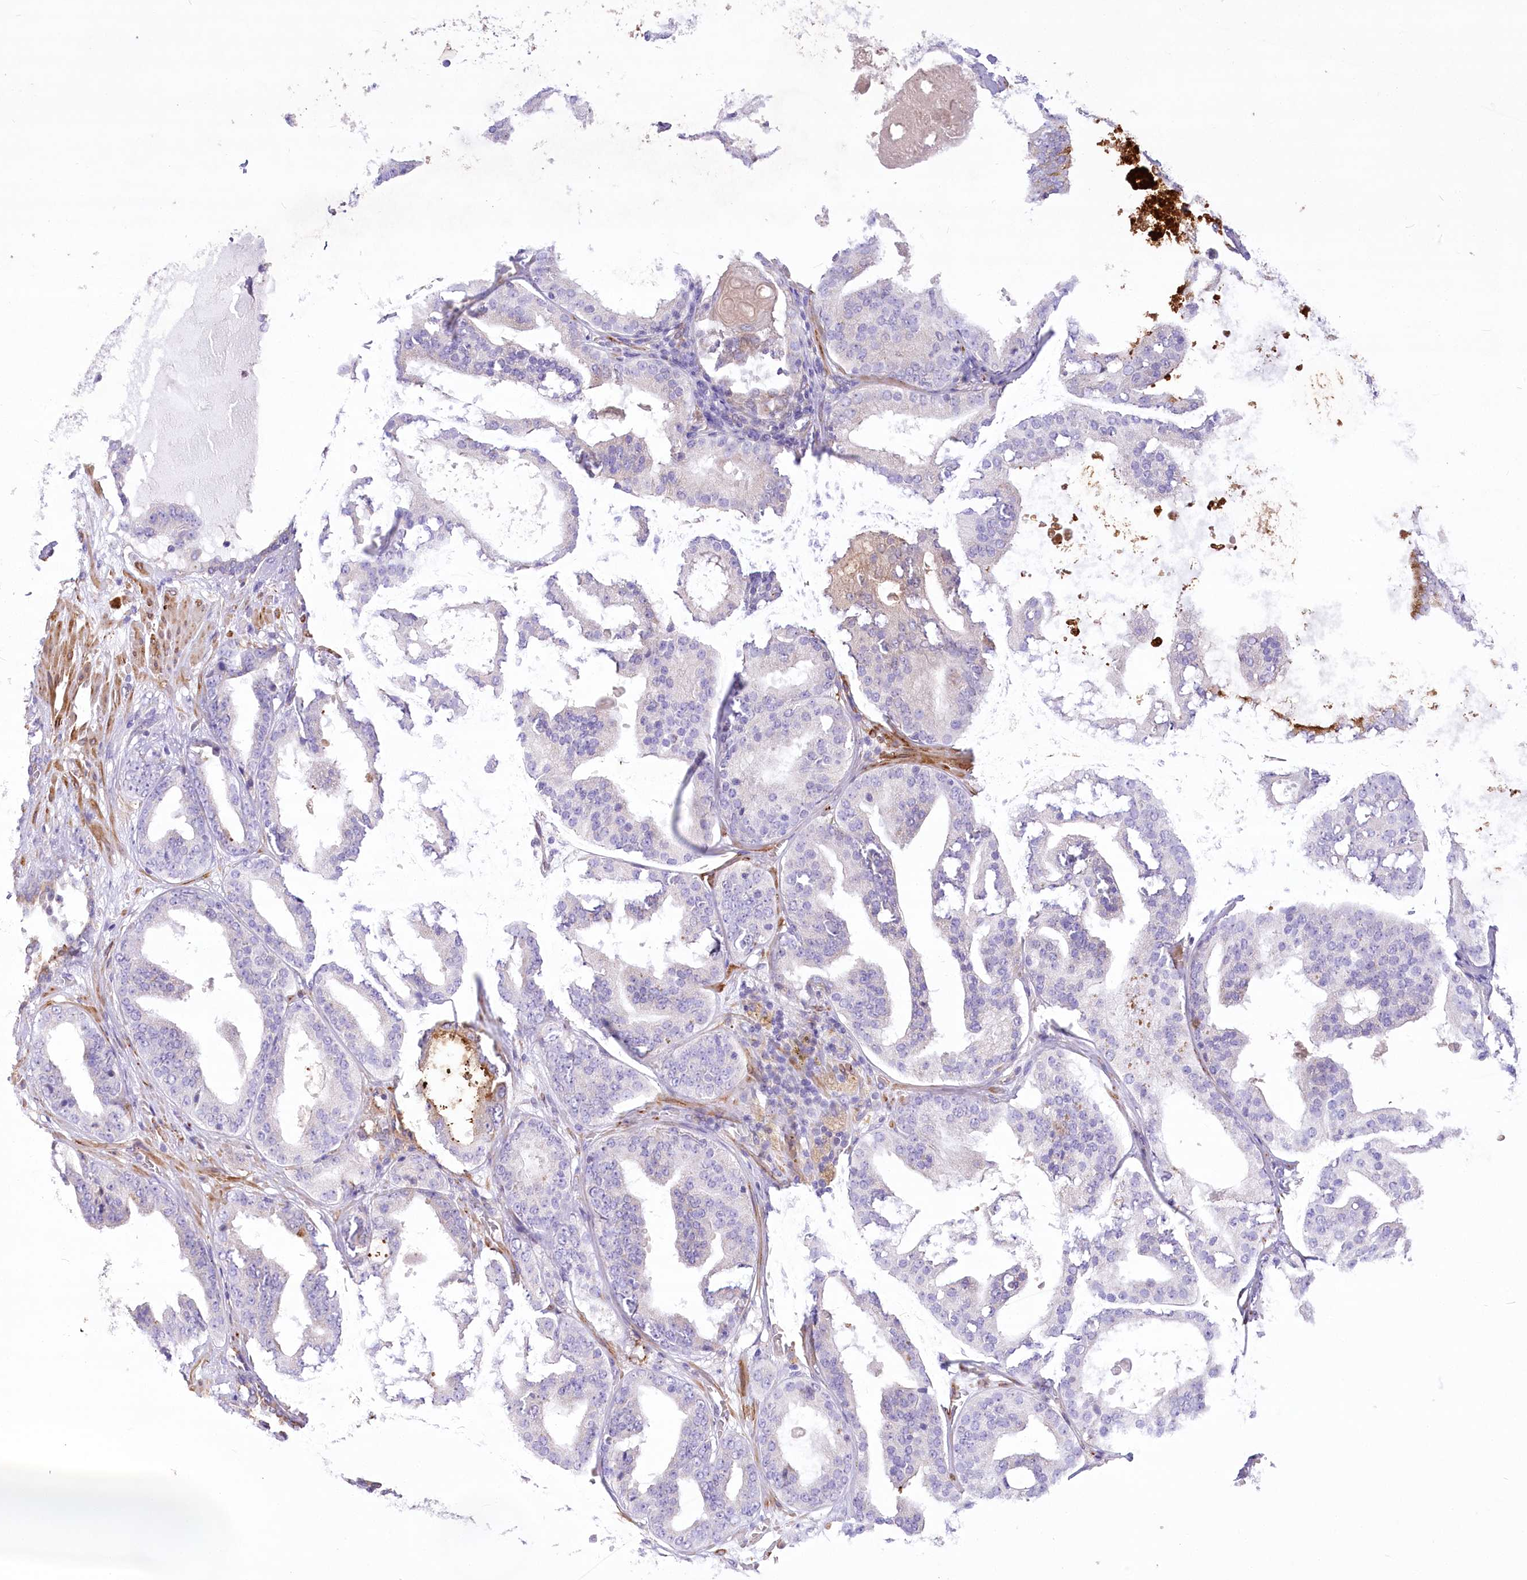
{"staining": {"intensity": "negative", "quantity": "none", "location": "none"}, "tissue": "prostate cancer", "cell_type": "Tumor cells", "image_type": "cancer", "snomed": [{"axis": "morphology", "description": "Adenocarcinoma, High grade"}, {"axis": "topography", "description": "Prostate"}], "caption": "Human prostate cancer stained for a protein using immunohistochemistry (IHC) shows no positivity in tumor cells.", "gene": "ANGPTL3", "patient": {"sex": "male", "age": 57}}